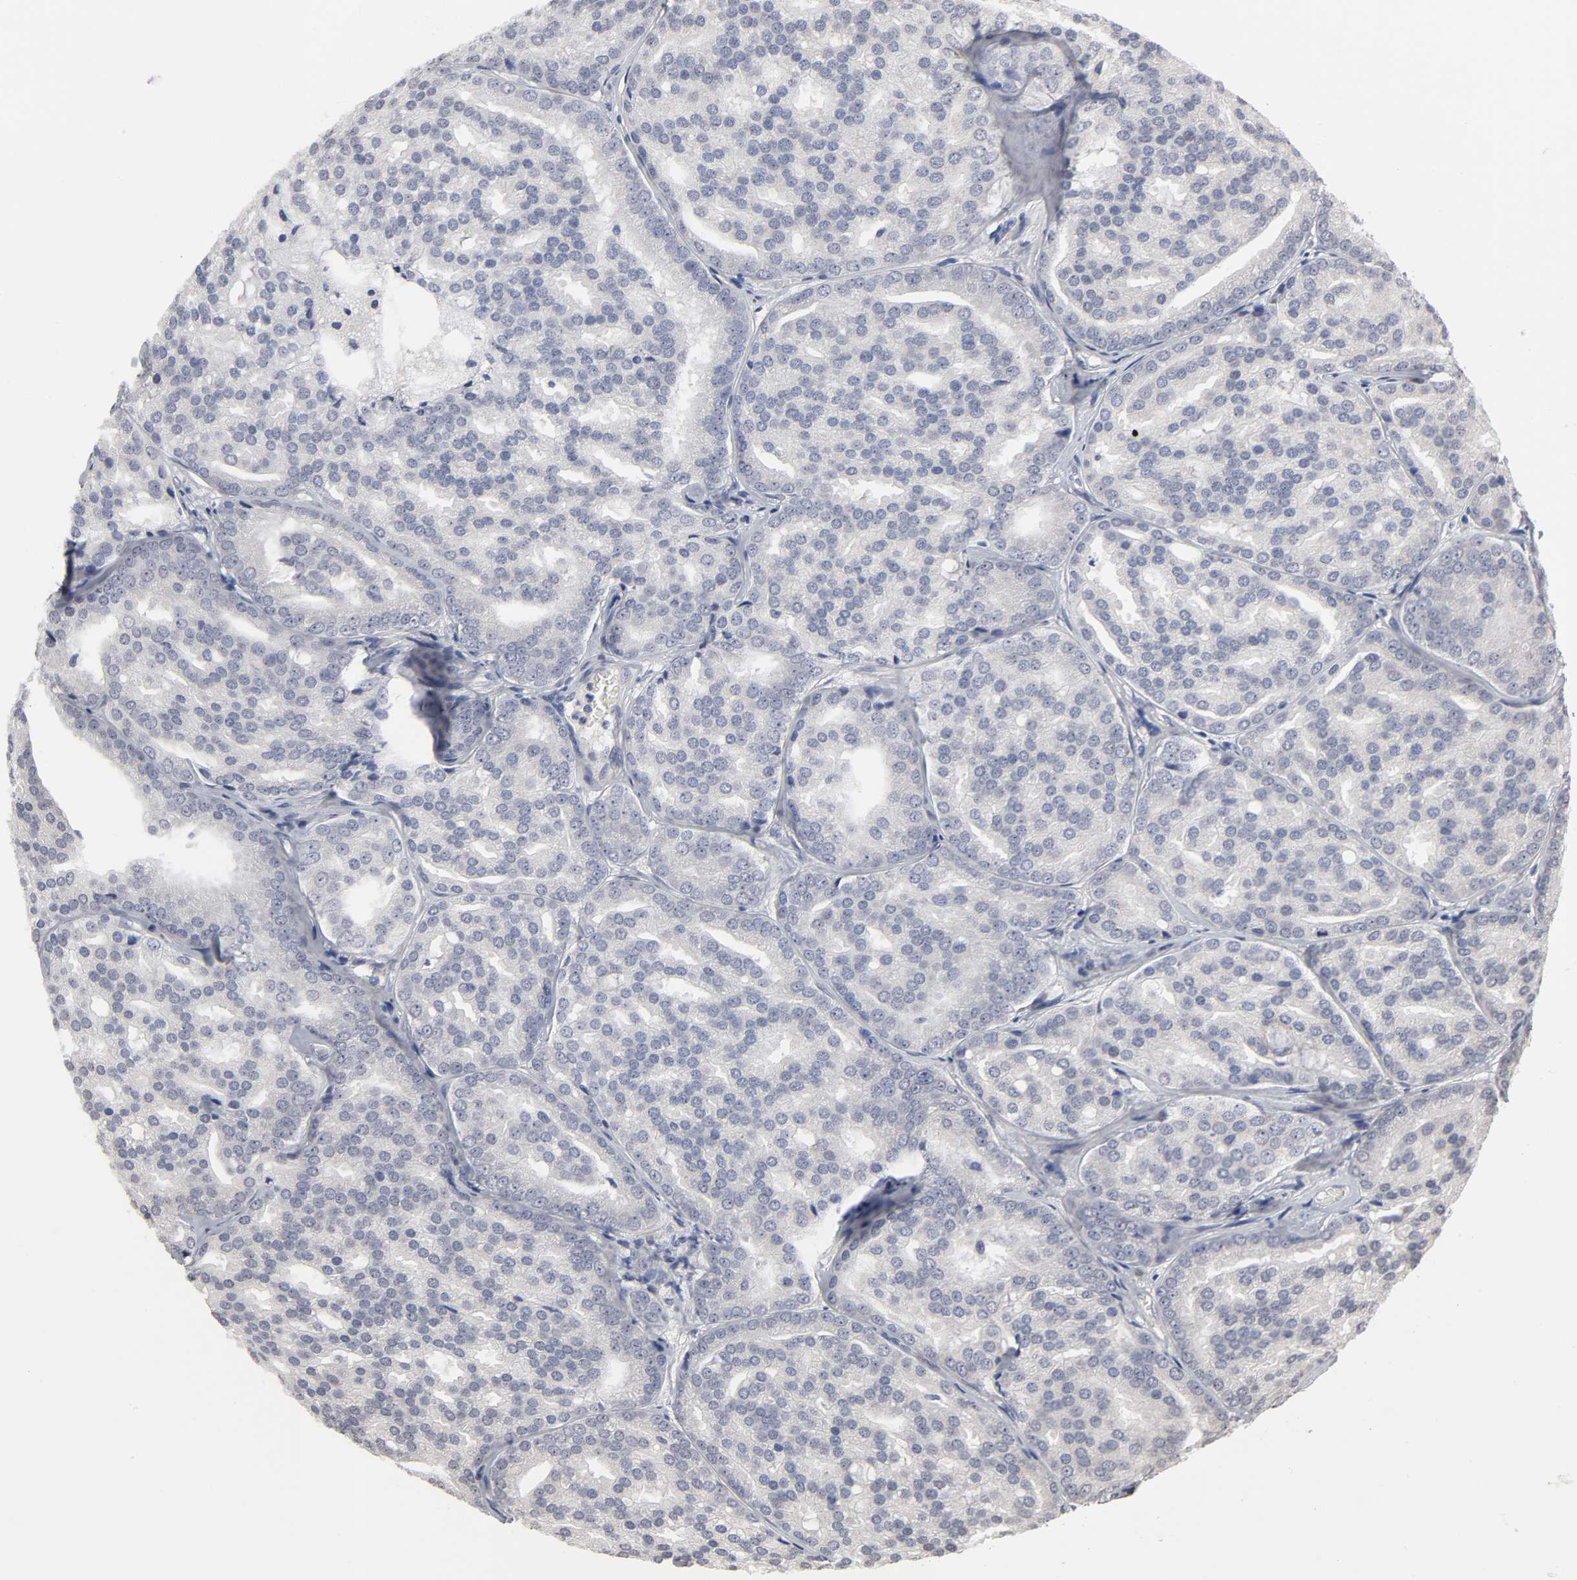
{"staining": {"intensity": "negative", "quantity": "none", "location": "none"}, "tissue": "prostate cancer", "cell_type": "Tumor cells", "image_type": "cancer", "snomed": [{"axis": "morphology", "description": "Adenocarcinoma, High grade"}, {"axis": "topography", "description": "Prostate"}], "caption": "Tumor cells show no significant protein staining in adenocarcinoma (high-grade) (prostate).", "gene": "HNF4A", "patient": {"sex": "male", "age": 64}}